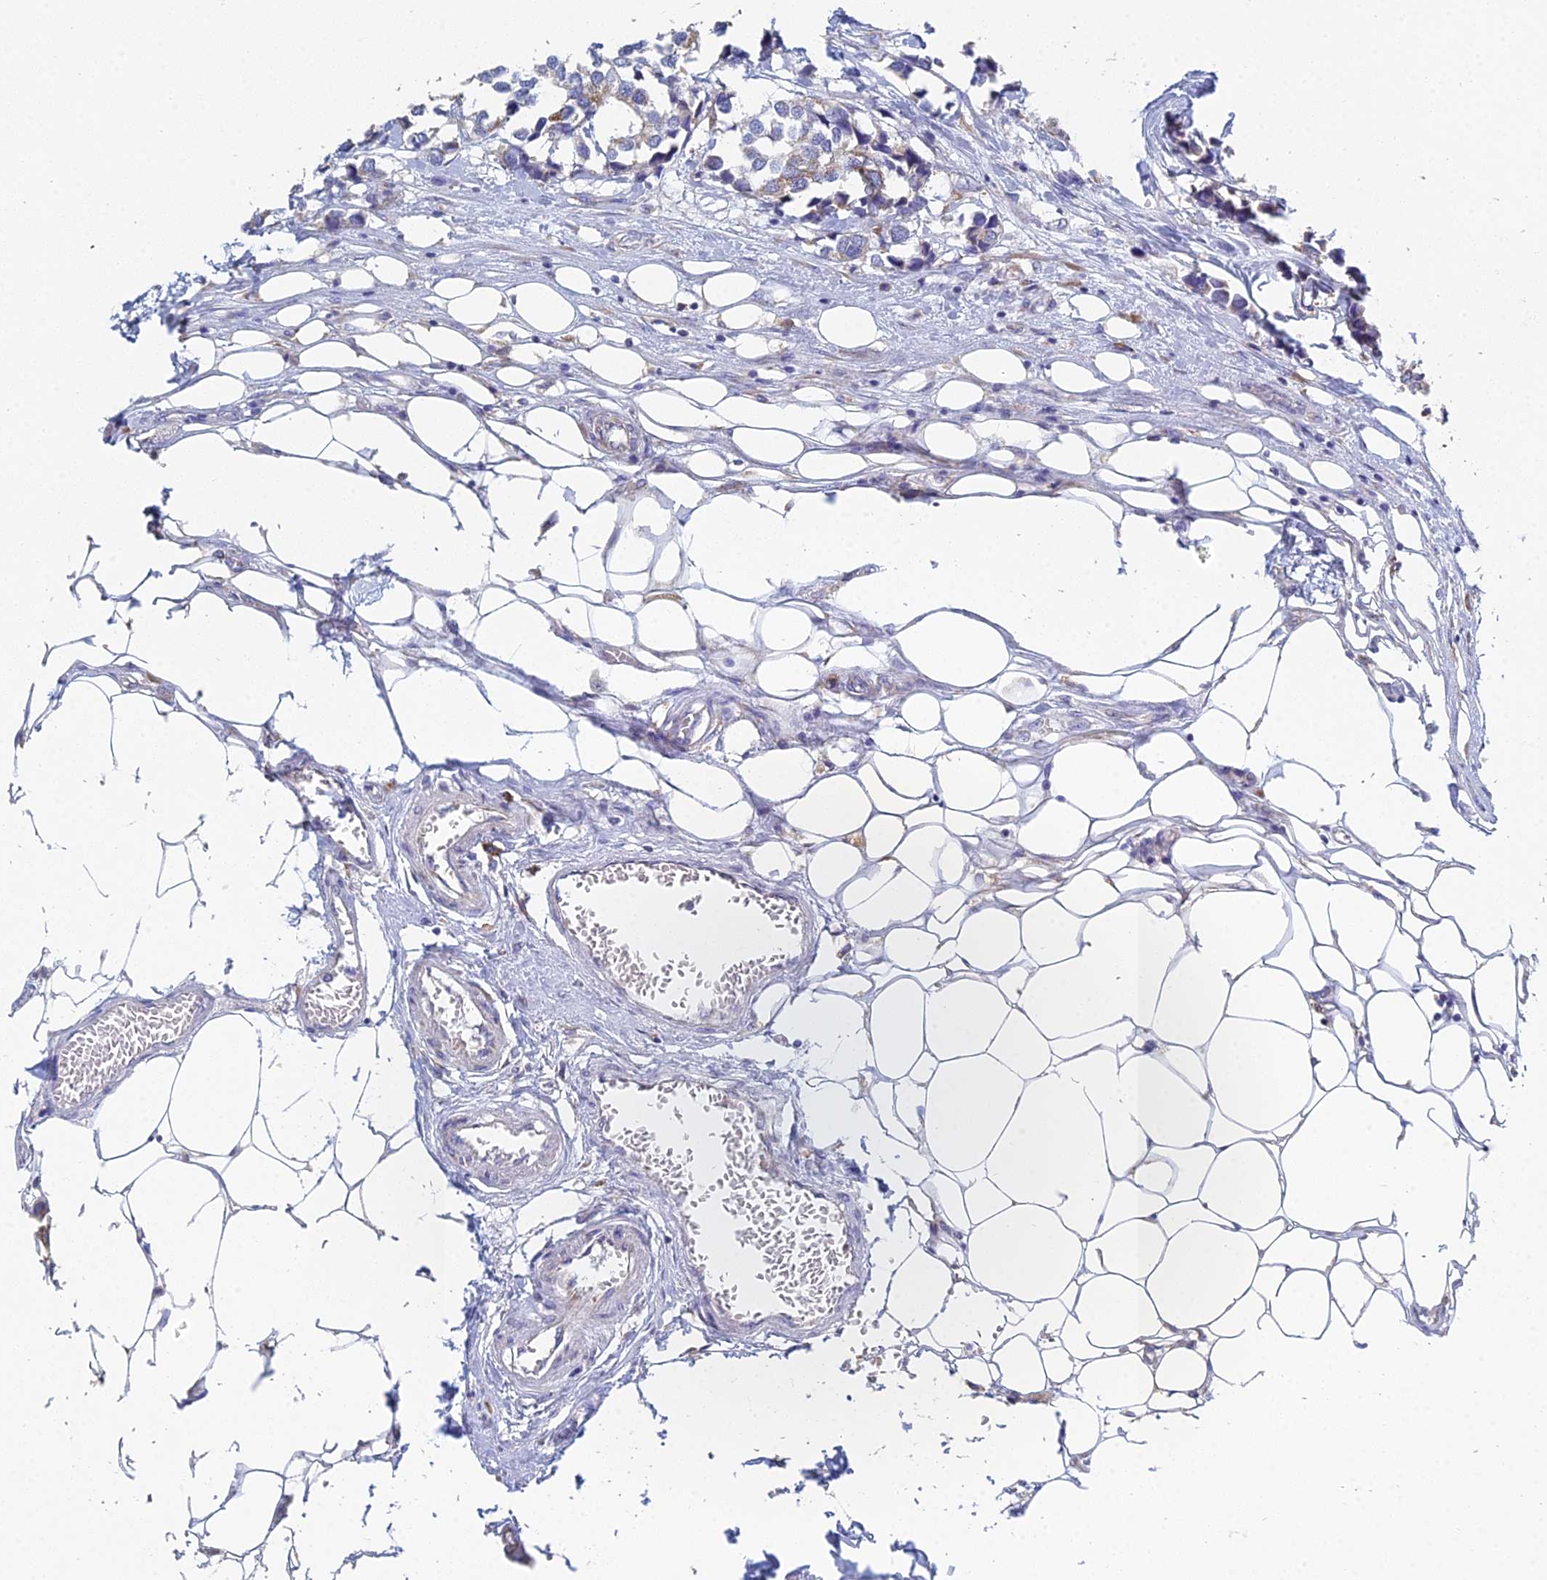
{"staining": {"intensity": "weak", "quantity": "25%-75%", "location": "cytoplasmic/membranous"}, "tissue": "breast cancer", "cell_type": "Tumor cells", "image_type": "cancer", "snomed": [{"axis": "morphology", "description": "Duct carcinoma"}, {"axis": "topography", "description": "Breast"}], "caption": "A micrograph of breast intraductal carcinoma stained for a protein exhibits weak cytoplasmic/membranous brown staining in tumor cells. (DAB IHC with brightfield microscopy, high magnification).", "gene": "CRACR2B", "patient": {"sex": "female", "age": 83}}